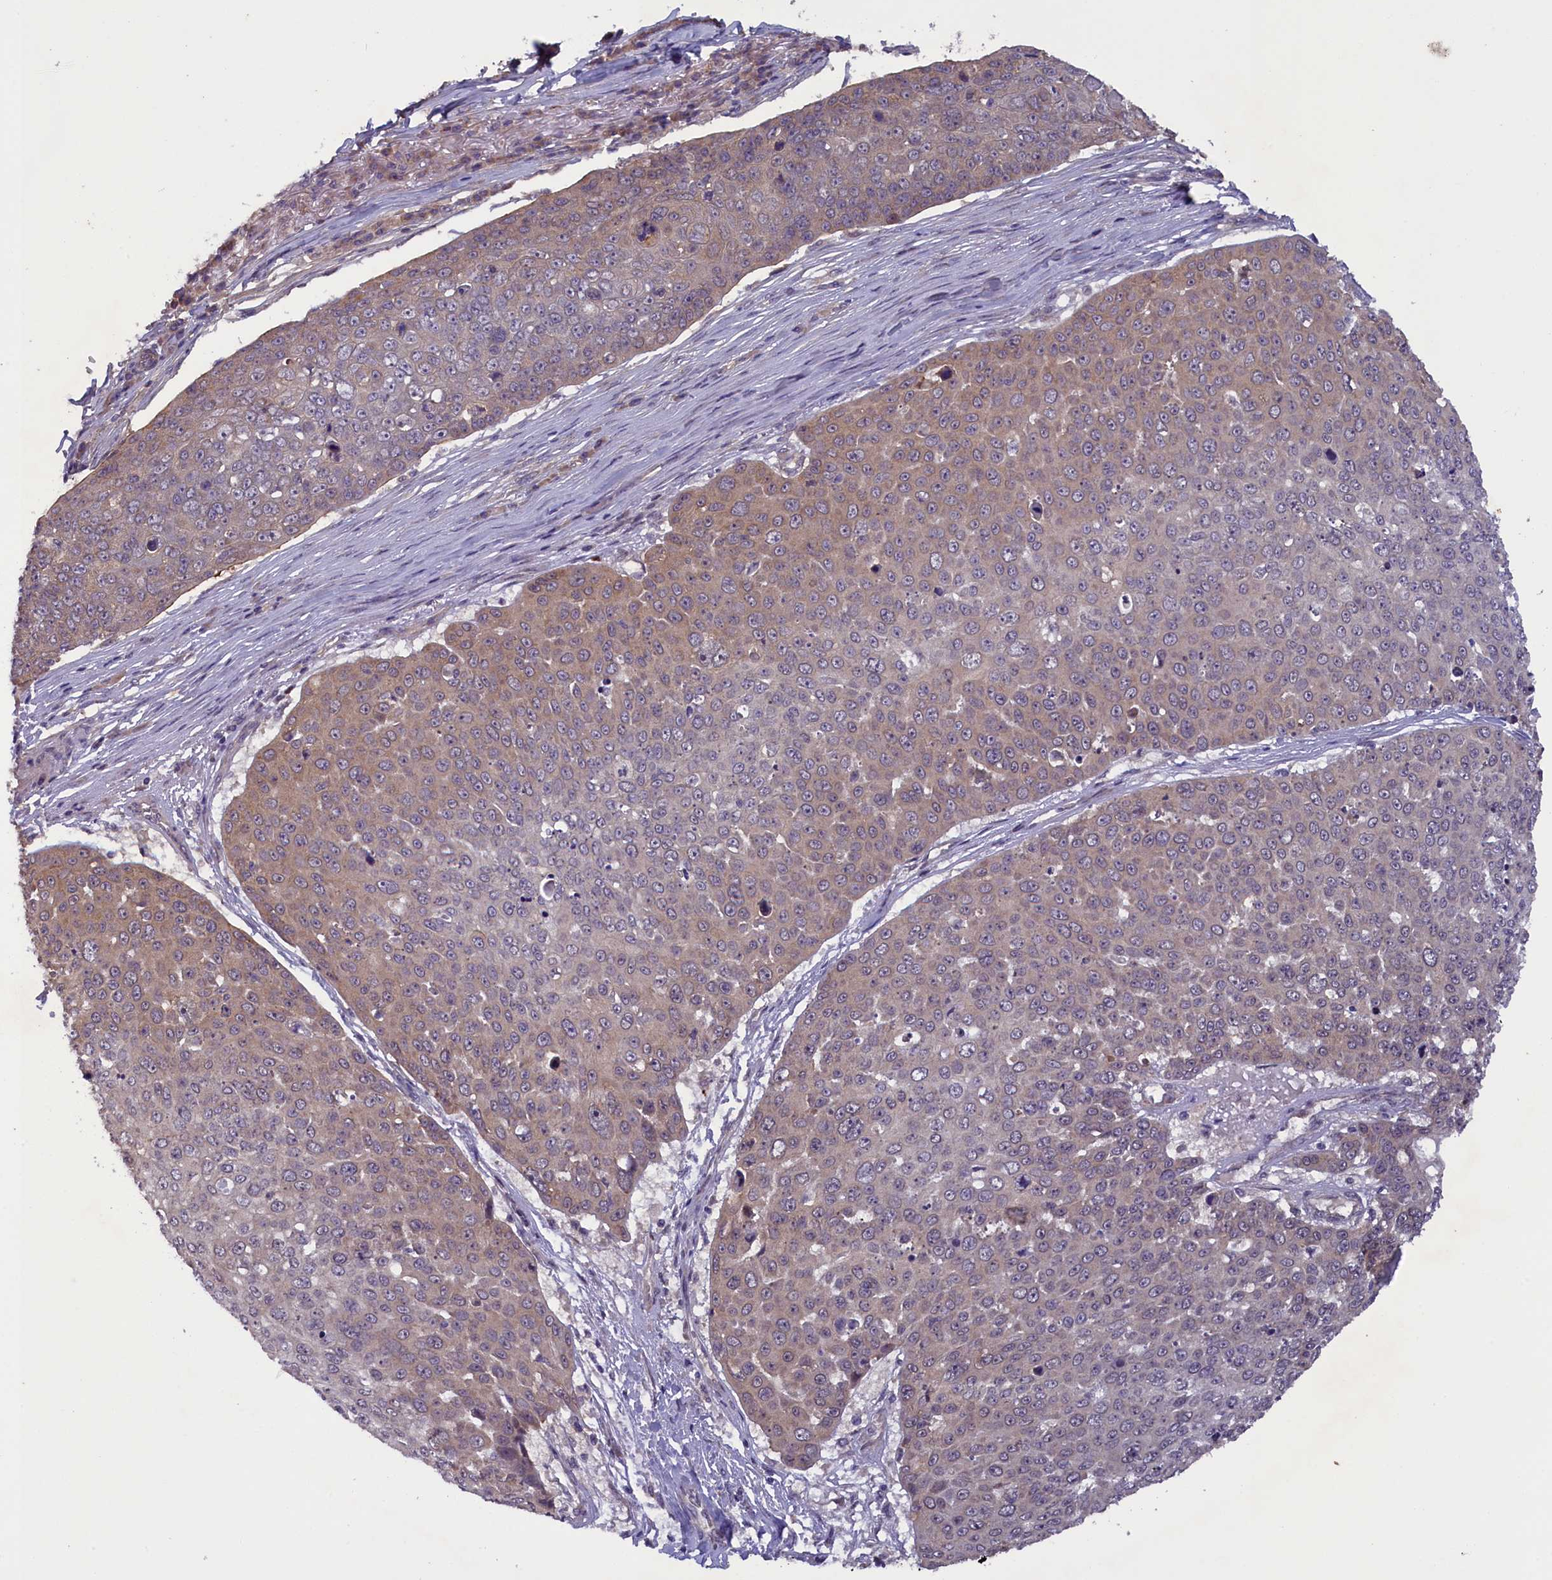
{"staining": {"intensity": "weak", "quantity": "<25%", "location": "cytoplasmic/membranous"}, "tissue": "skin cancer", "cell_type": "Tumor cells", "image_type": "cancer", "snomed": [{"axis": "morphology", "description": "Squamous cell carcinoma, NOS"}, {"axis": "topography", "description": "Skin"}], "caption": "The immunohistochemistry (IHC) photomicrograph has no significant staining in tumor cells of skin cancer (squamous cell carcinoma) tissue.", "gene": "CCDC9B", "patient": {"sex": "male", "age": 71}}